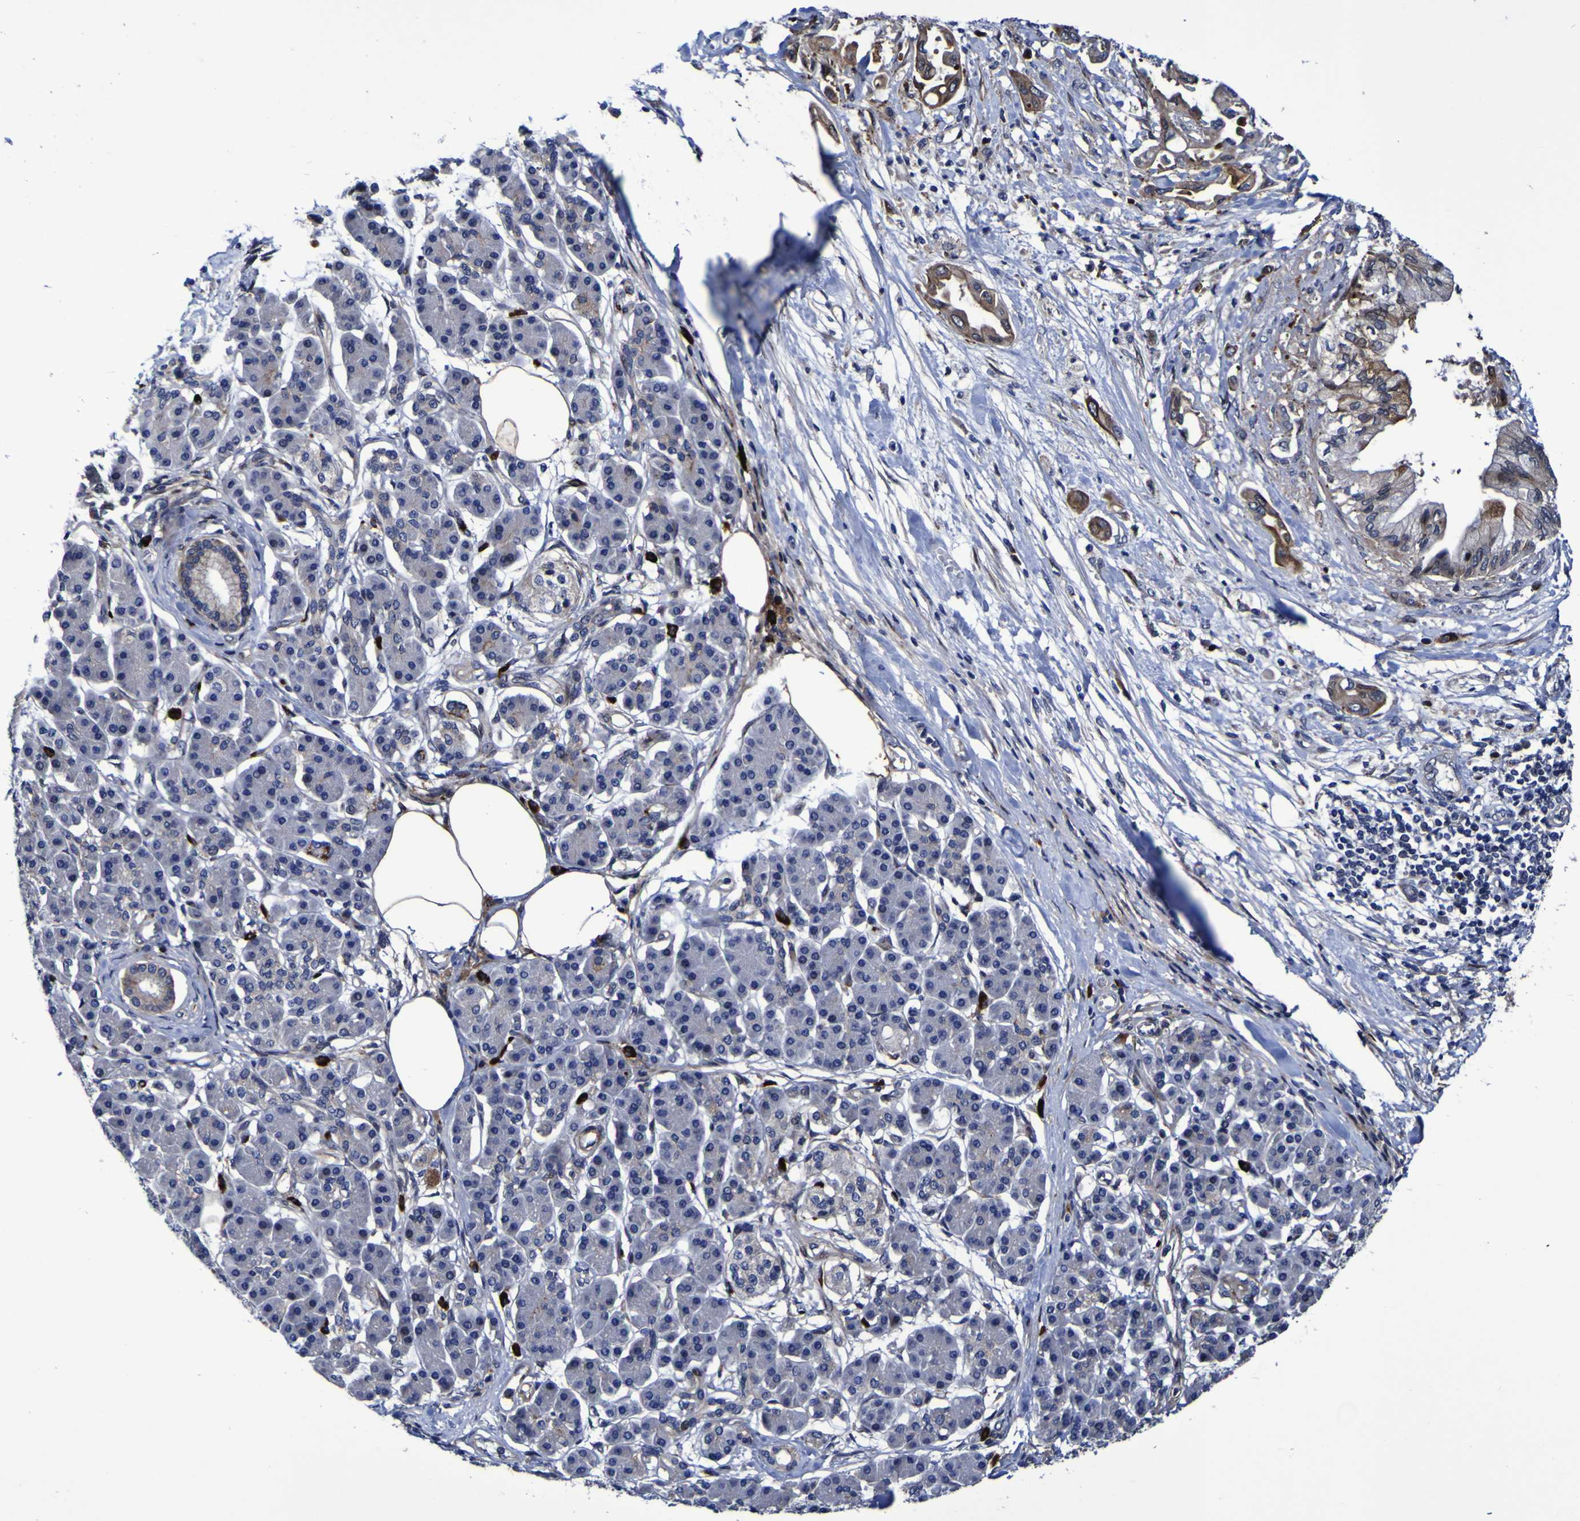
{"staining": {"intensity": "moderate", "quantity": ">75%", "location": "cytoplasmic/membranous"}, "tissue": "pancreatic cancer", "cell_type": "Tumor cells", "image_type": "cancer", "snomed": [{"axis": "morphology", "description": "Adenocarcinoma, NOS"}, {"axis": "morphology", "description": "Adenocarcinoma, metastatic, NOS"}, {"axis": "topography", "description": "Lymph node"}, {"axis": "topography", "description": "Pancreas"}, {"axis": "topography", "description": "Duodenum"}], "caption": "The photomicrograph reveals a brown stain indicating the presence of a protein in the cytoplasmic/membranous of tumor cells in pancreatic cancer (metastatic adenocarcinoma).", "gene": "MGLL", "patient": {"sex": "female", "age": 64}}